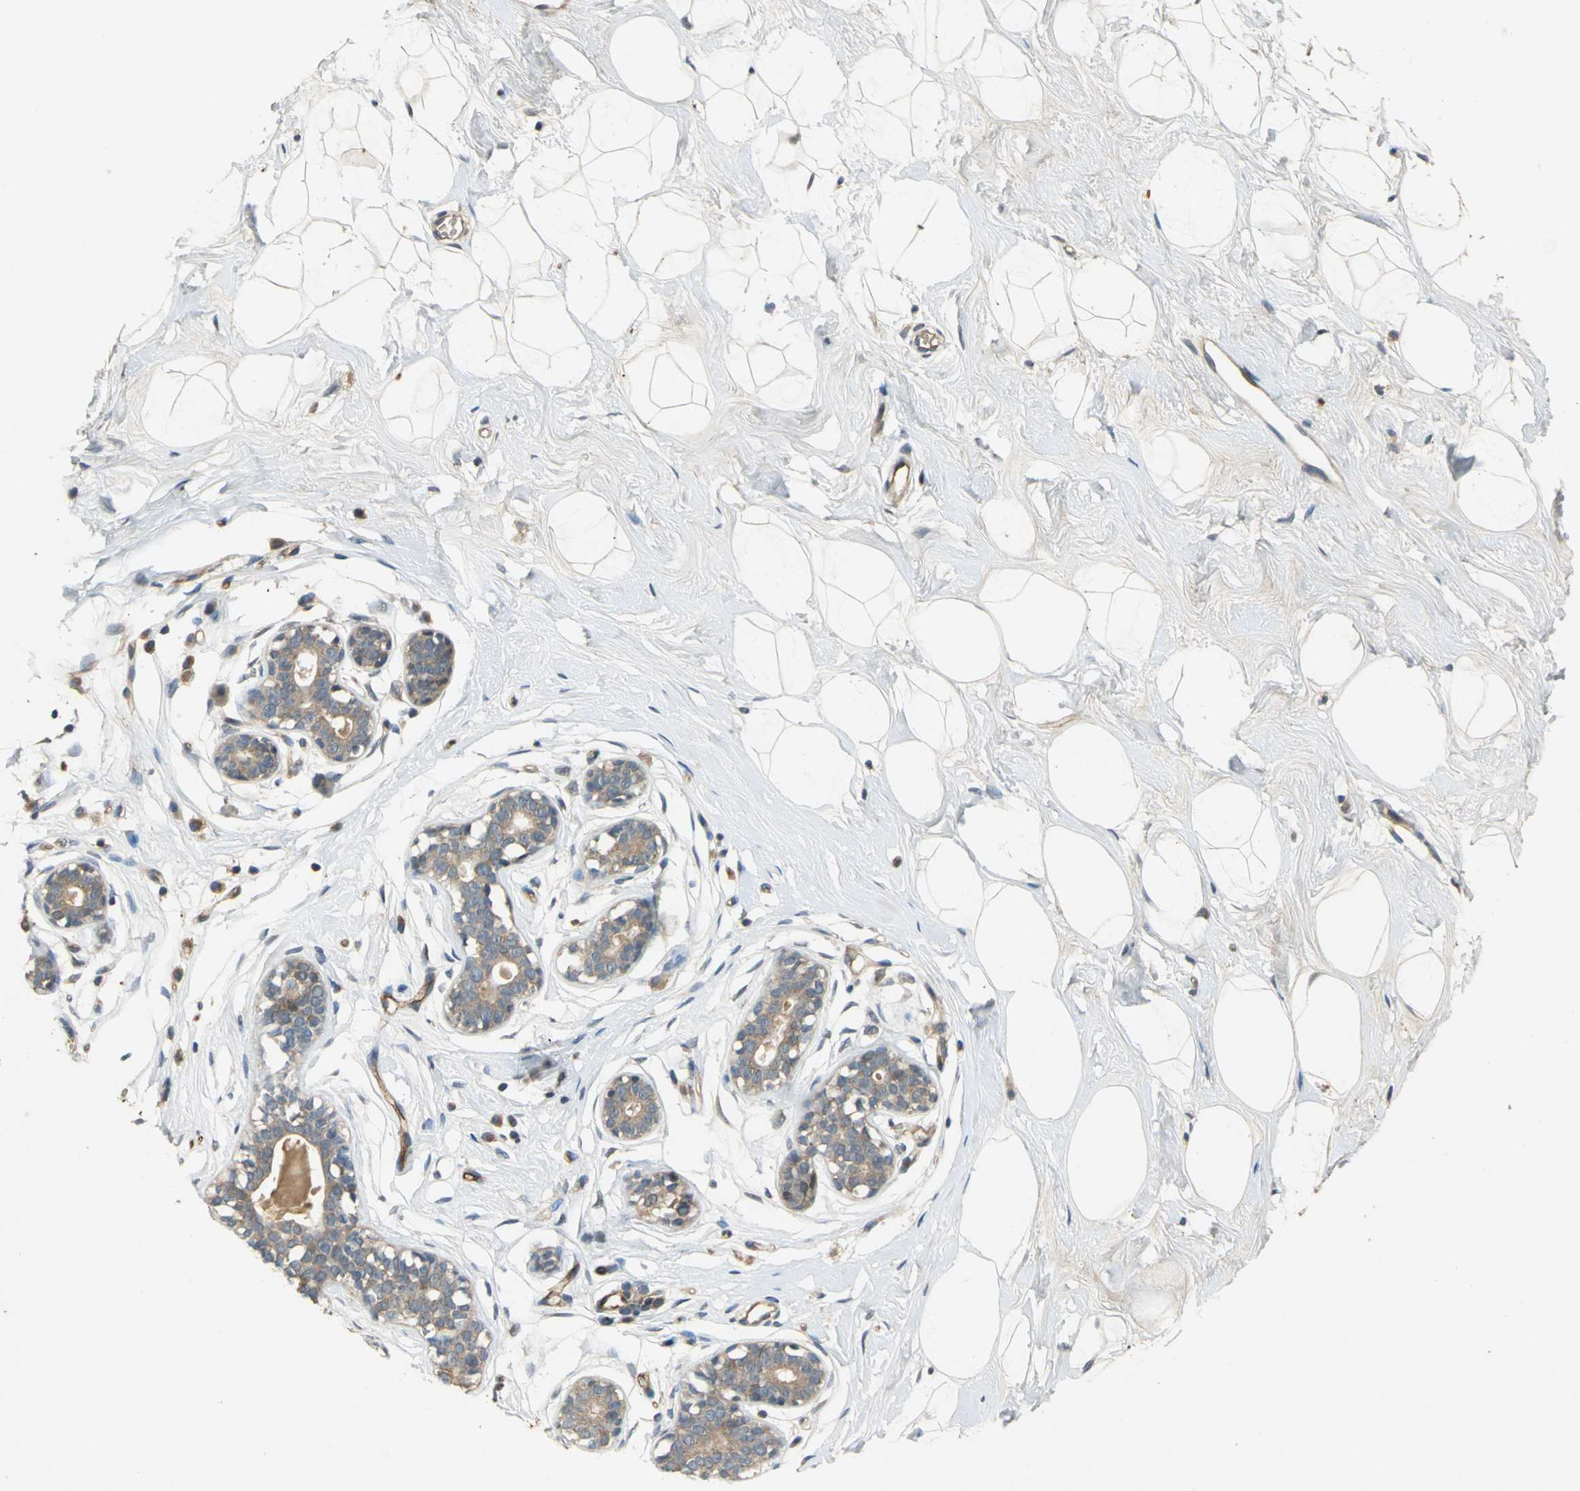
{"staining": {"intensity": "negative", "quantity": "none", "location": "none"}, "tissue": "breast", "cell_type": "Adipocytes", "image_type": "normal", "snomed": [{"axis": "morphology", "description": "Normal tissue, NOS"}, {"axis": "topography", "description": "Breast"}], "caption": "Adipocytes show no significant protein expression in benign breast. The staining was performed using DAB to visualize the protein expression in brown, while the nuclei were stained in blue with hematoxylin (Magnification: 20x).", "gene": "EMCN", "patient": {"sex": "female", "age": 23}}